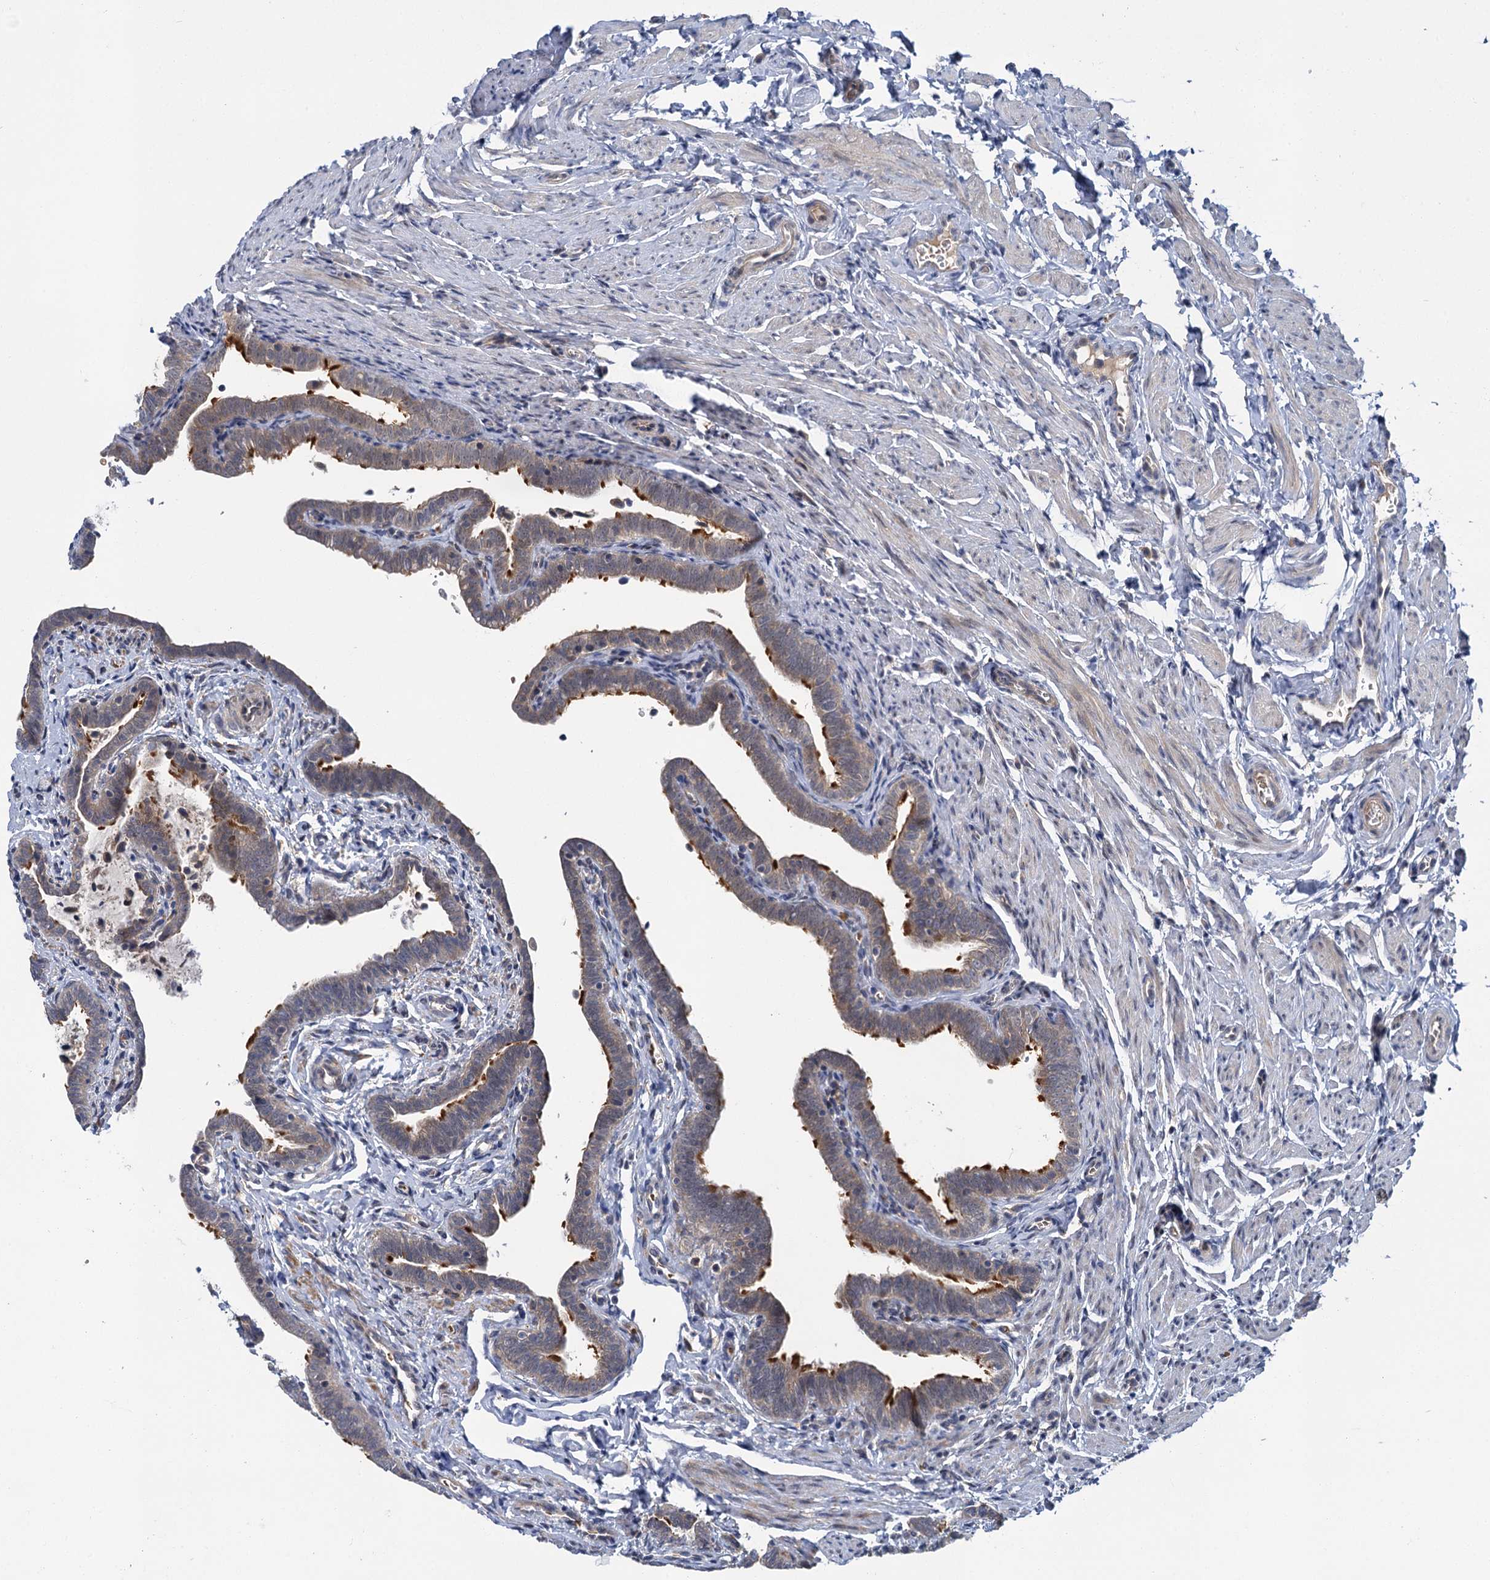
{"staining": {"intensity": "strong", "quantity": "<25%", "location": "cytoplasmic/membranous"}, "tissue": "fallopian tube", "cell_type": "Glandular cells", "image_type": "normal", "snomed": [{"axis": "morphology", "description": "Normal tissue, NOS"}, {"axis": "topography", "description": "Fallopian tube"}], "caption": "The image exhibits staining of normal fallopian tube, revealing strong cytoplasmic/membranous protein staining (brown color) within glandular cells. The staining is performed using DAB (3,3'-diaminobenzidine) brown chromogen to label protein expression. The nuclei are counter-stained blue using hematoxylin.", "gene": "APBA2", "patient": {"sex": "female", "age": 36}}